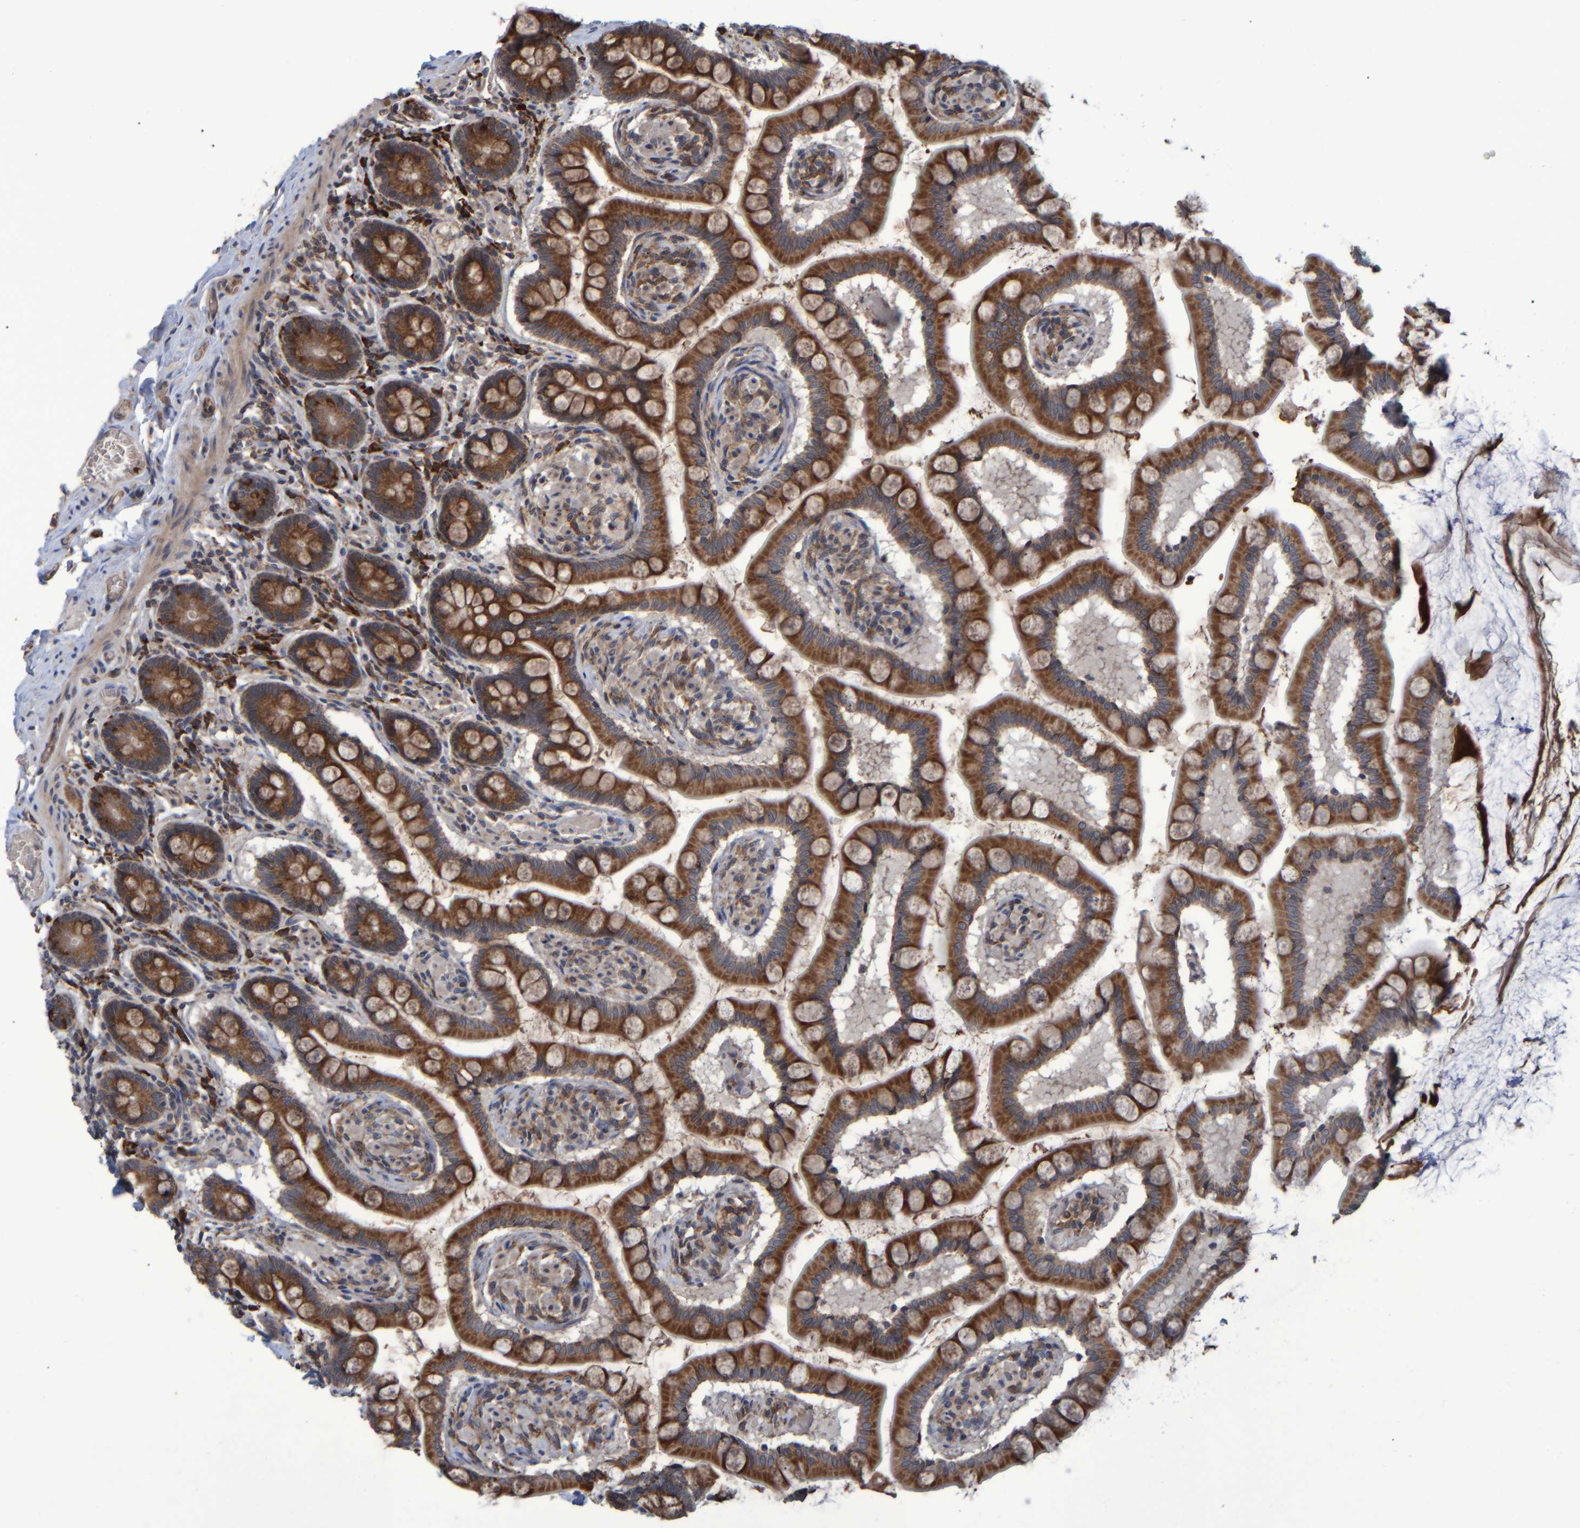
{"staining": {"intensity": "strong", "quantity": ">75%", "location": "cytoplasmic/membranous"}, "tissue": "small intestine", "cell_type": "Glandular cells", "image_type": "normal", "snomed": [{"axis": "morphology", "description": "Normal tissue, NOS"}, {"axis": "topography", "description": "Small intestine"}], "caption": "DAB immunohistochemical staining of normal human small intestine demonstrates strong cytoplasmic/membranous protein staining in about >75% of glandular cells.", "gene": "SPAG5", "patient": {"sex": "male", "age": 41}}